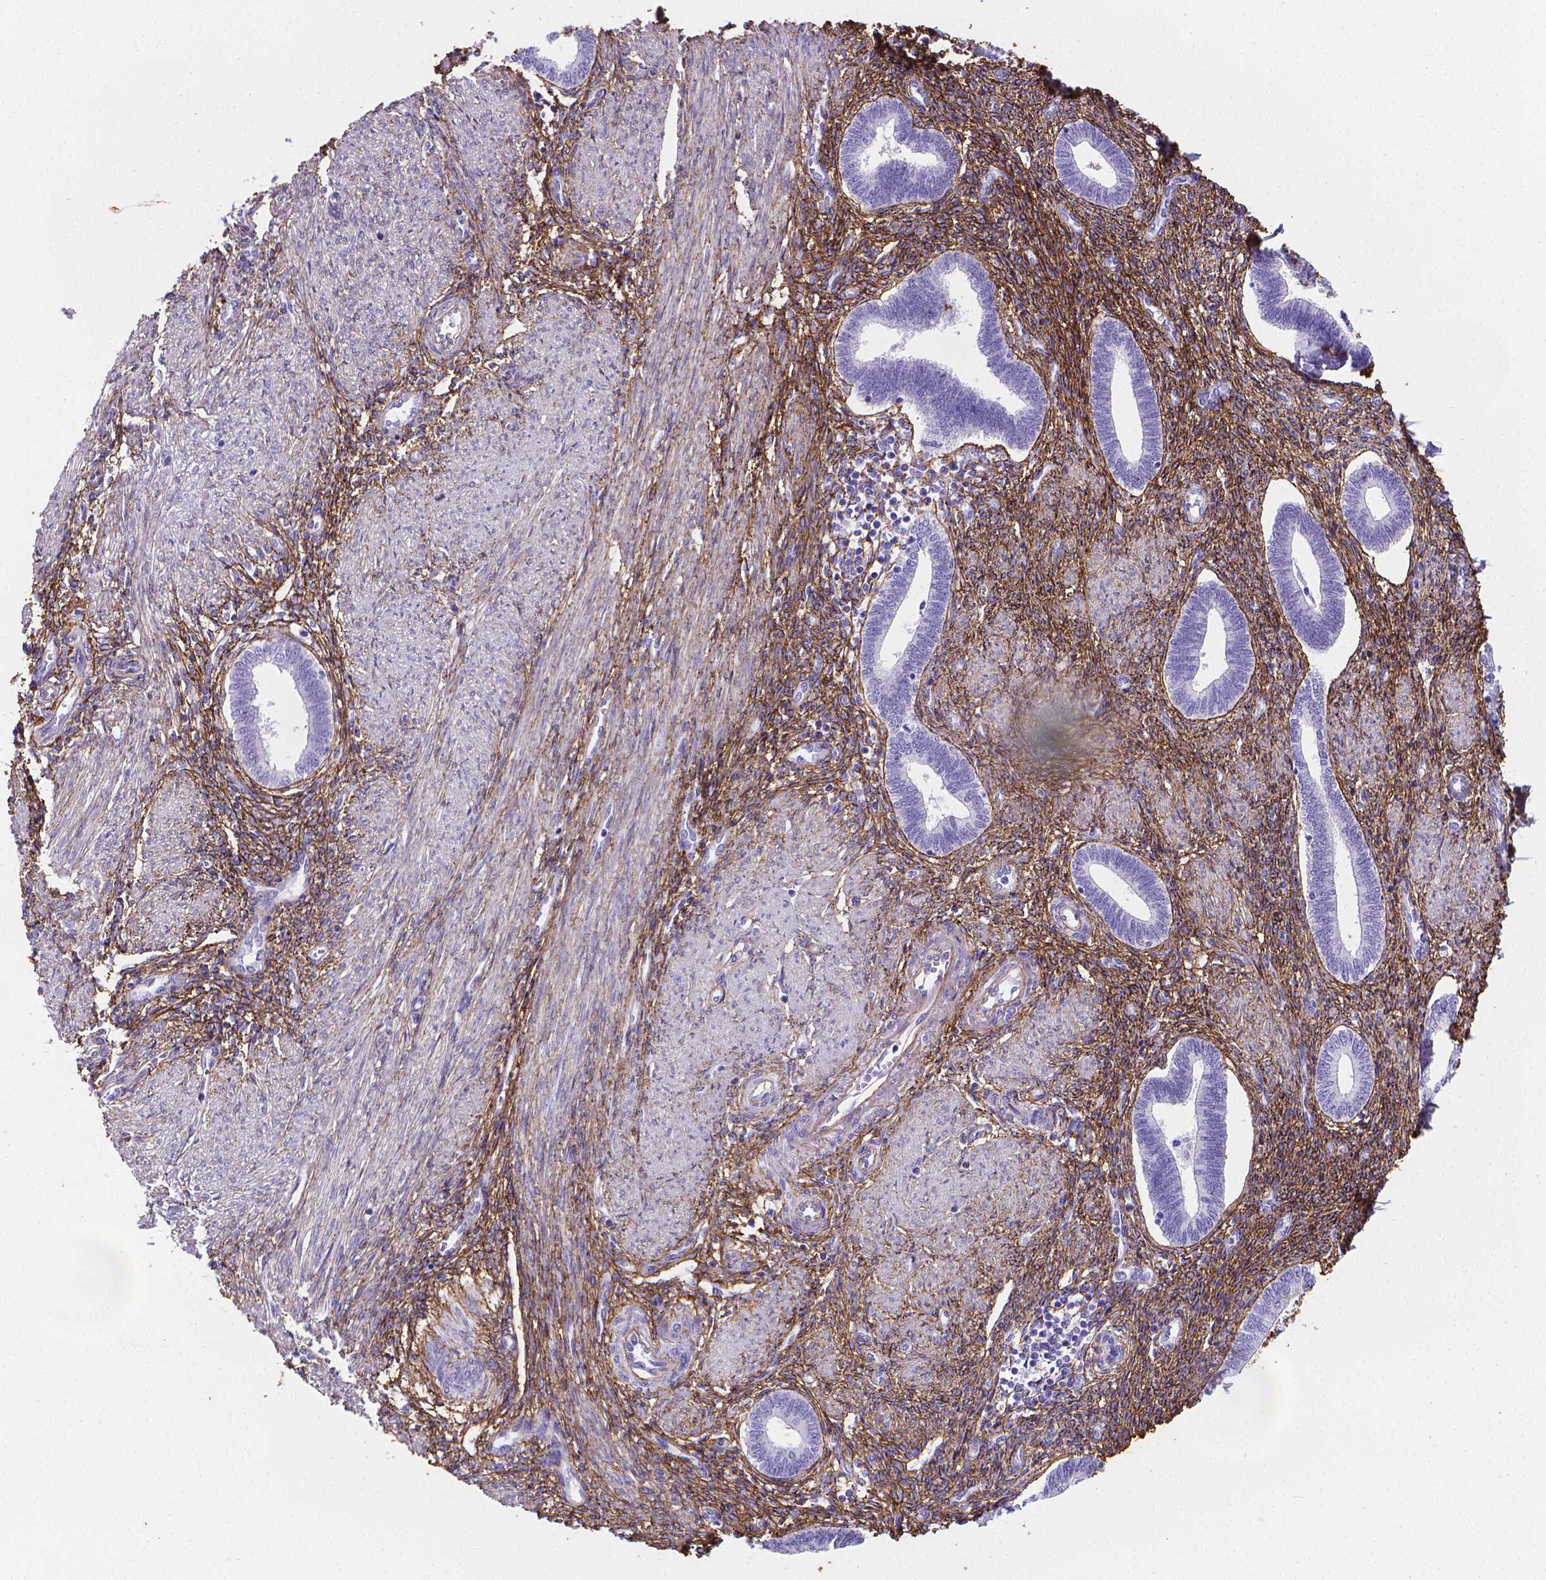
{"staining": {"intensity": "negative", "quantity": "none", "location": "none"}, "tissue": "endometrium", "cell_type": "Cells in endometrial stroma", "image_type": "normal", "snomed": [{"axis": "morphology", "description": "Normal tissue, NOS"}, {"axis": "topography", "description": "Endometrium"}], "caption": "A photomicrograph of human endometrium is negative for staining in cells in endometrial stroma. Nuclei are stained in blue.", "gene": "MFAP2", "patient": {"sex": "female", "age": 42}}